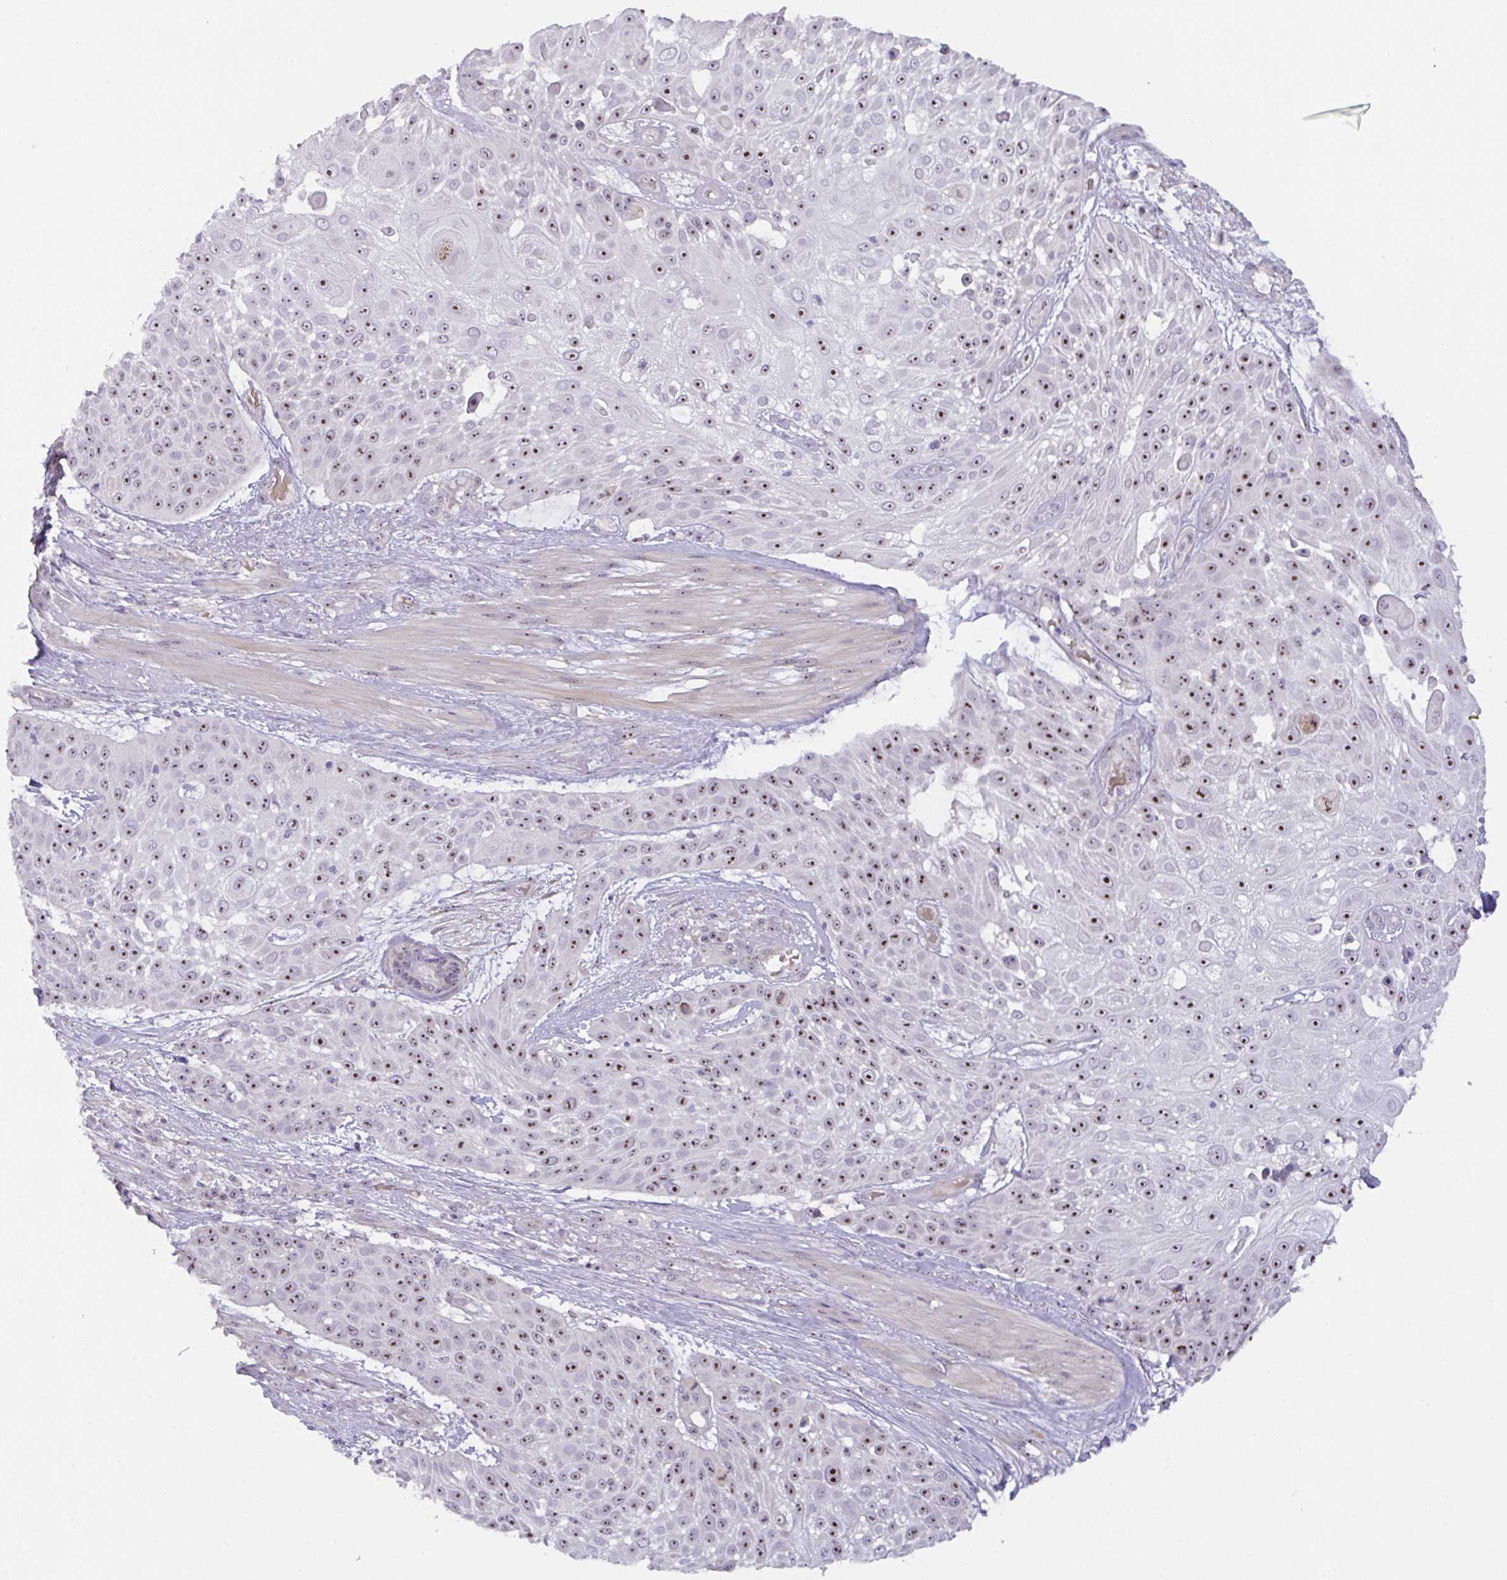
{"staining": {"intensity": "strong", "quantity": ">75%", "location": "nuclear"}, "tissue": "skin cancer", "cell_type": "Tumor cells", "image_type": "cancer", "snomed": [{"axis": "morphology", "description": "Squamous cell carcinoma, NOS"}, {"axis": "topography", "description": "Skin"}], "caption": "Skin cancer (squamous cell carcinoma) tissue shows strong nuclear positivity in about >75% of tumor cells Ihc stains the protein of interest in brown and the nuclei are stained blue.", "gene": "MXRA8", "patient": {"sex": "female", "age": 86}}